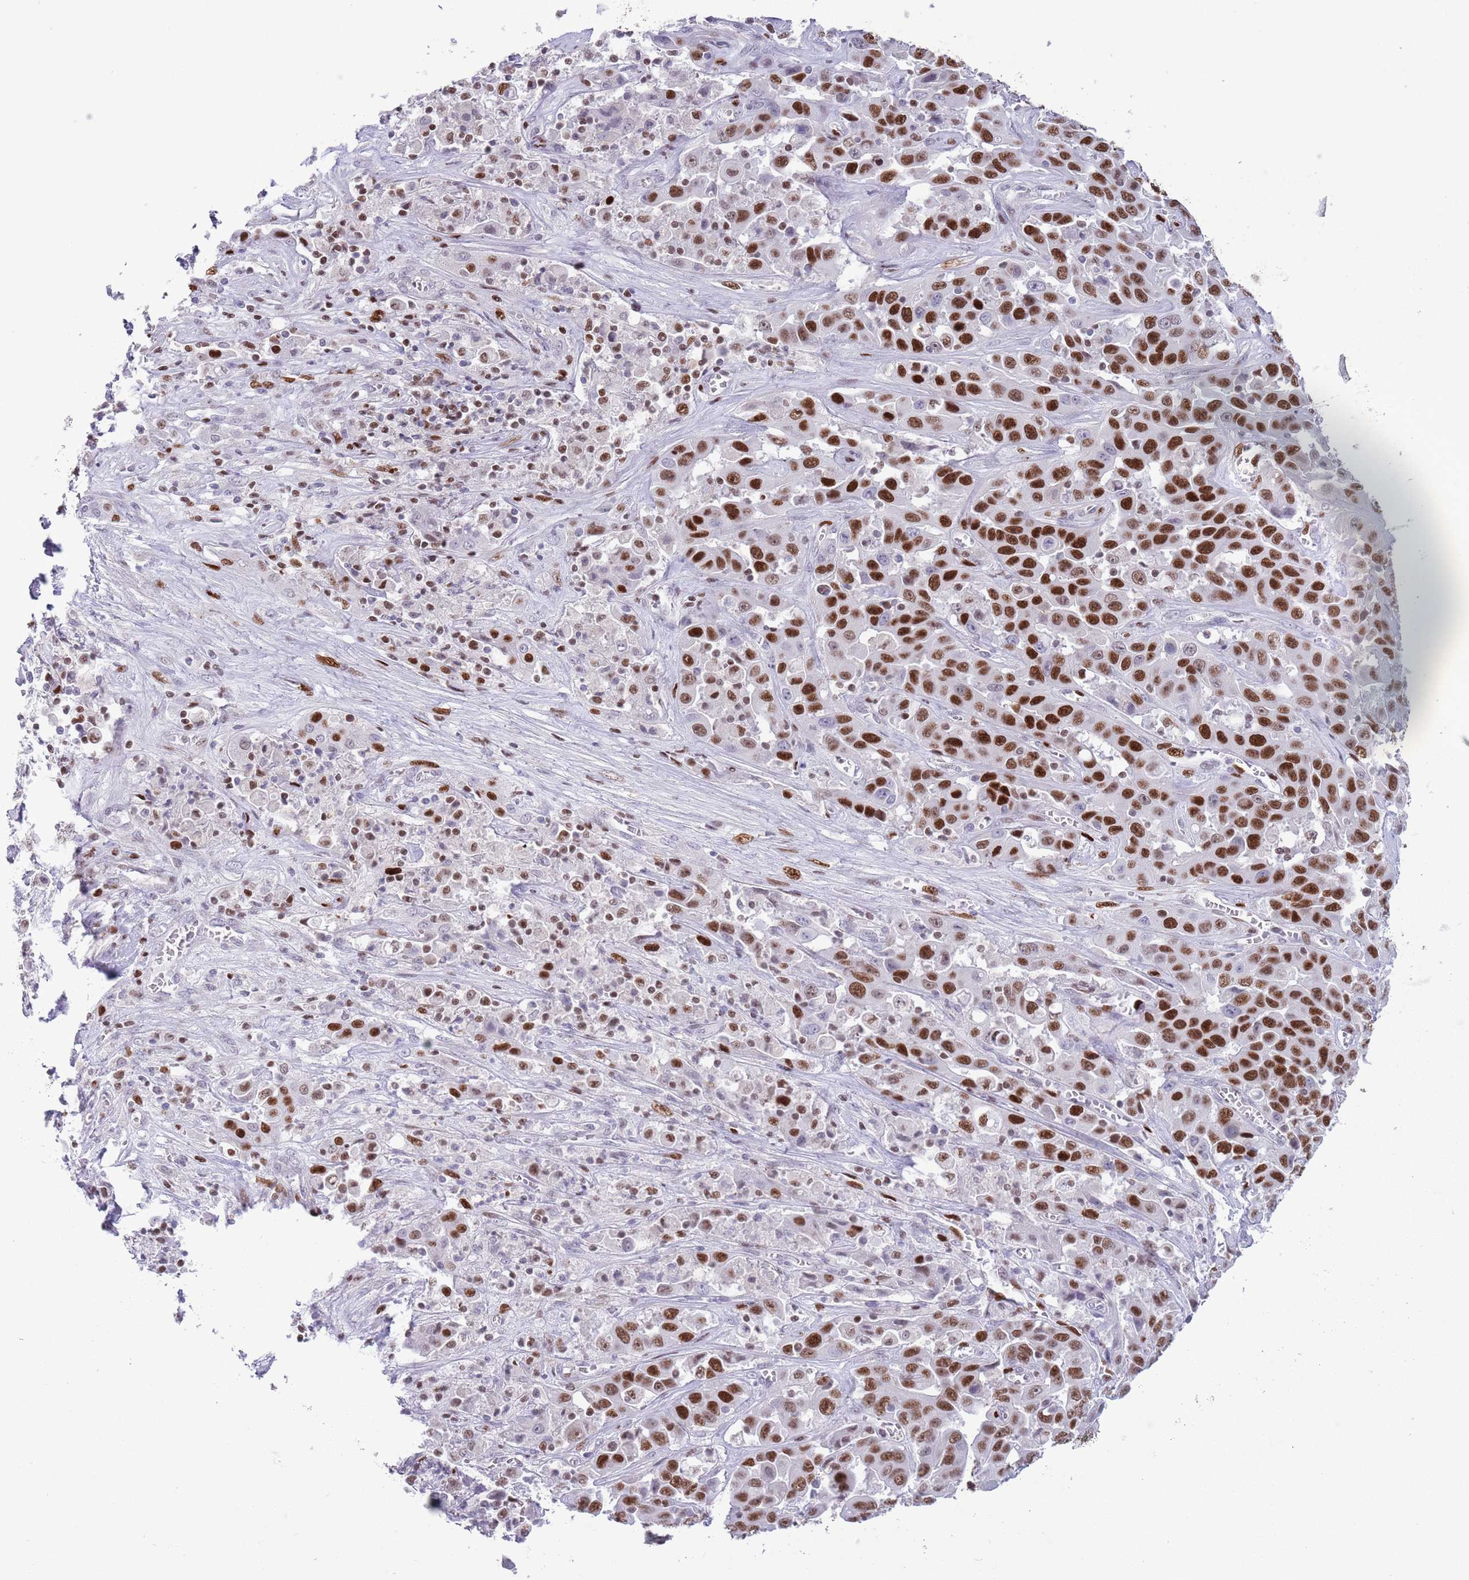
{"staining": {"intensity": "strong", "quantity": ">75%", "location": "nuclear"}, "tissue": "liver cancer", "cell_type": "Tumor cells", "image_type": "cancer", "snomed": [{"axis": "morphology", "description": "Cholangiocarcinoma"}, {"axis": "topography", "description": "Liver"}], "caption": "Protein expression analysis of liver cholangiocarcinoma exhibits strong nuclear staining in approximately >75% of tumor cells.", "gene": "MFSD10", "patient": {"sex": "female", "age": 52}}